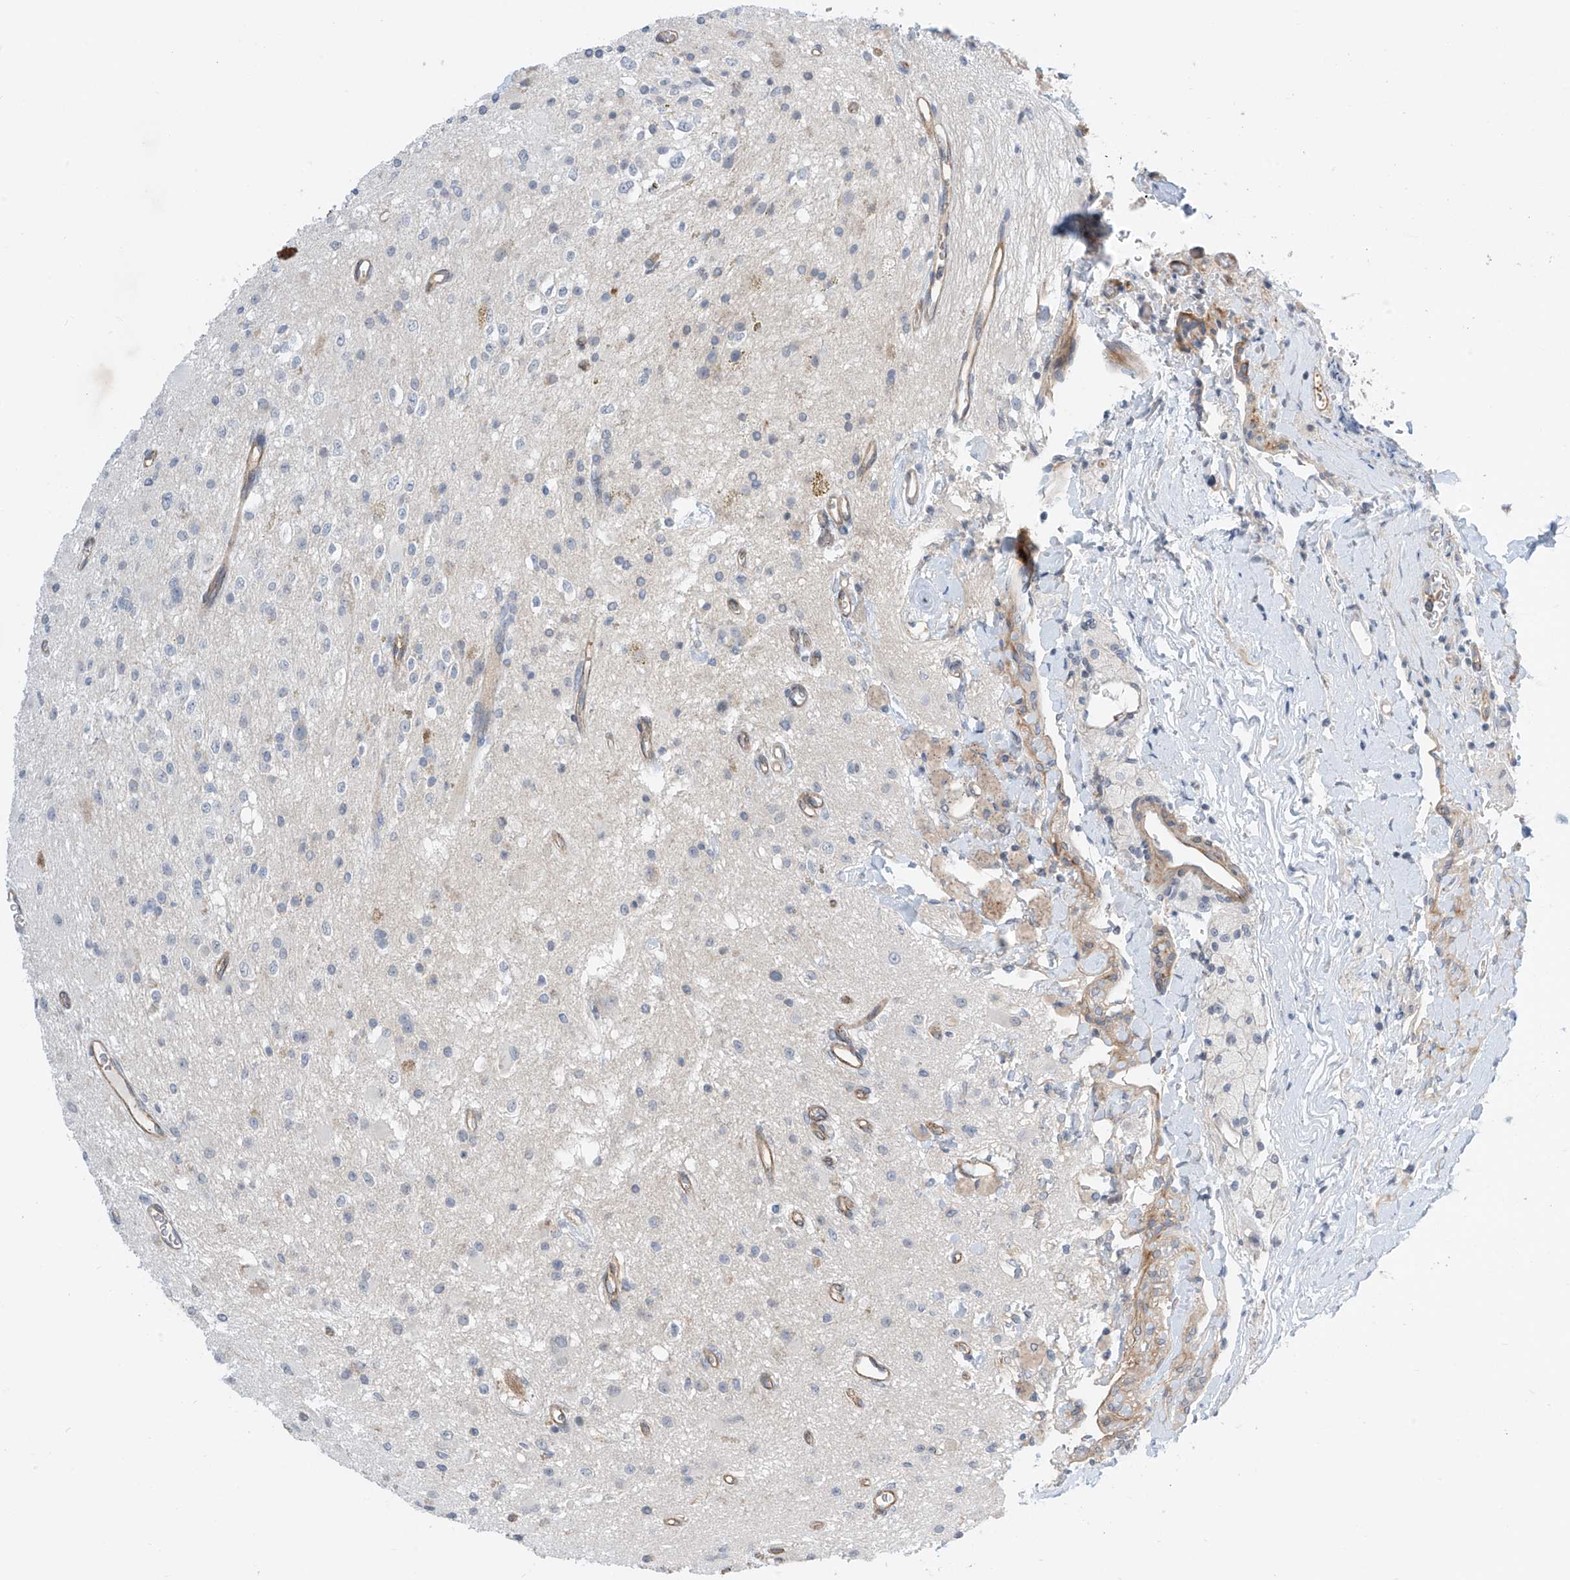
{"staining": {"intensity": "negative", "quantity": "none", "location": "none"}, "tissue": "glioma", "cell_type": "Tumor cells", "image_type": "cancer", "snomed": [{"axis": "morphology", "description": "Glioma, malignant, High grade"}, {"axis": "topography", "description": "Brain"}], "caption": "IHC of malignant glioma (high-grade) shows no expression in tumor cells. (DAB (3,3'-diaminobenzidine) IHC with hematoxylin counter stain).", "gene": "ABLIM2", "patient": {"sex": "male", "age": 34}}